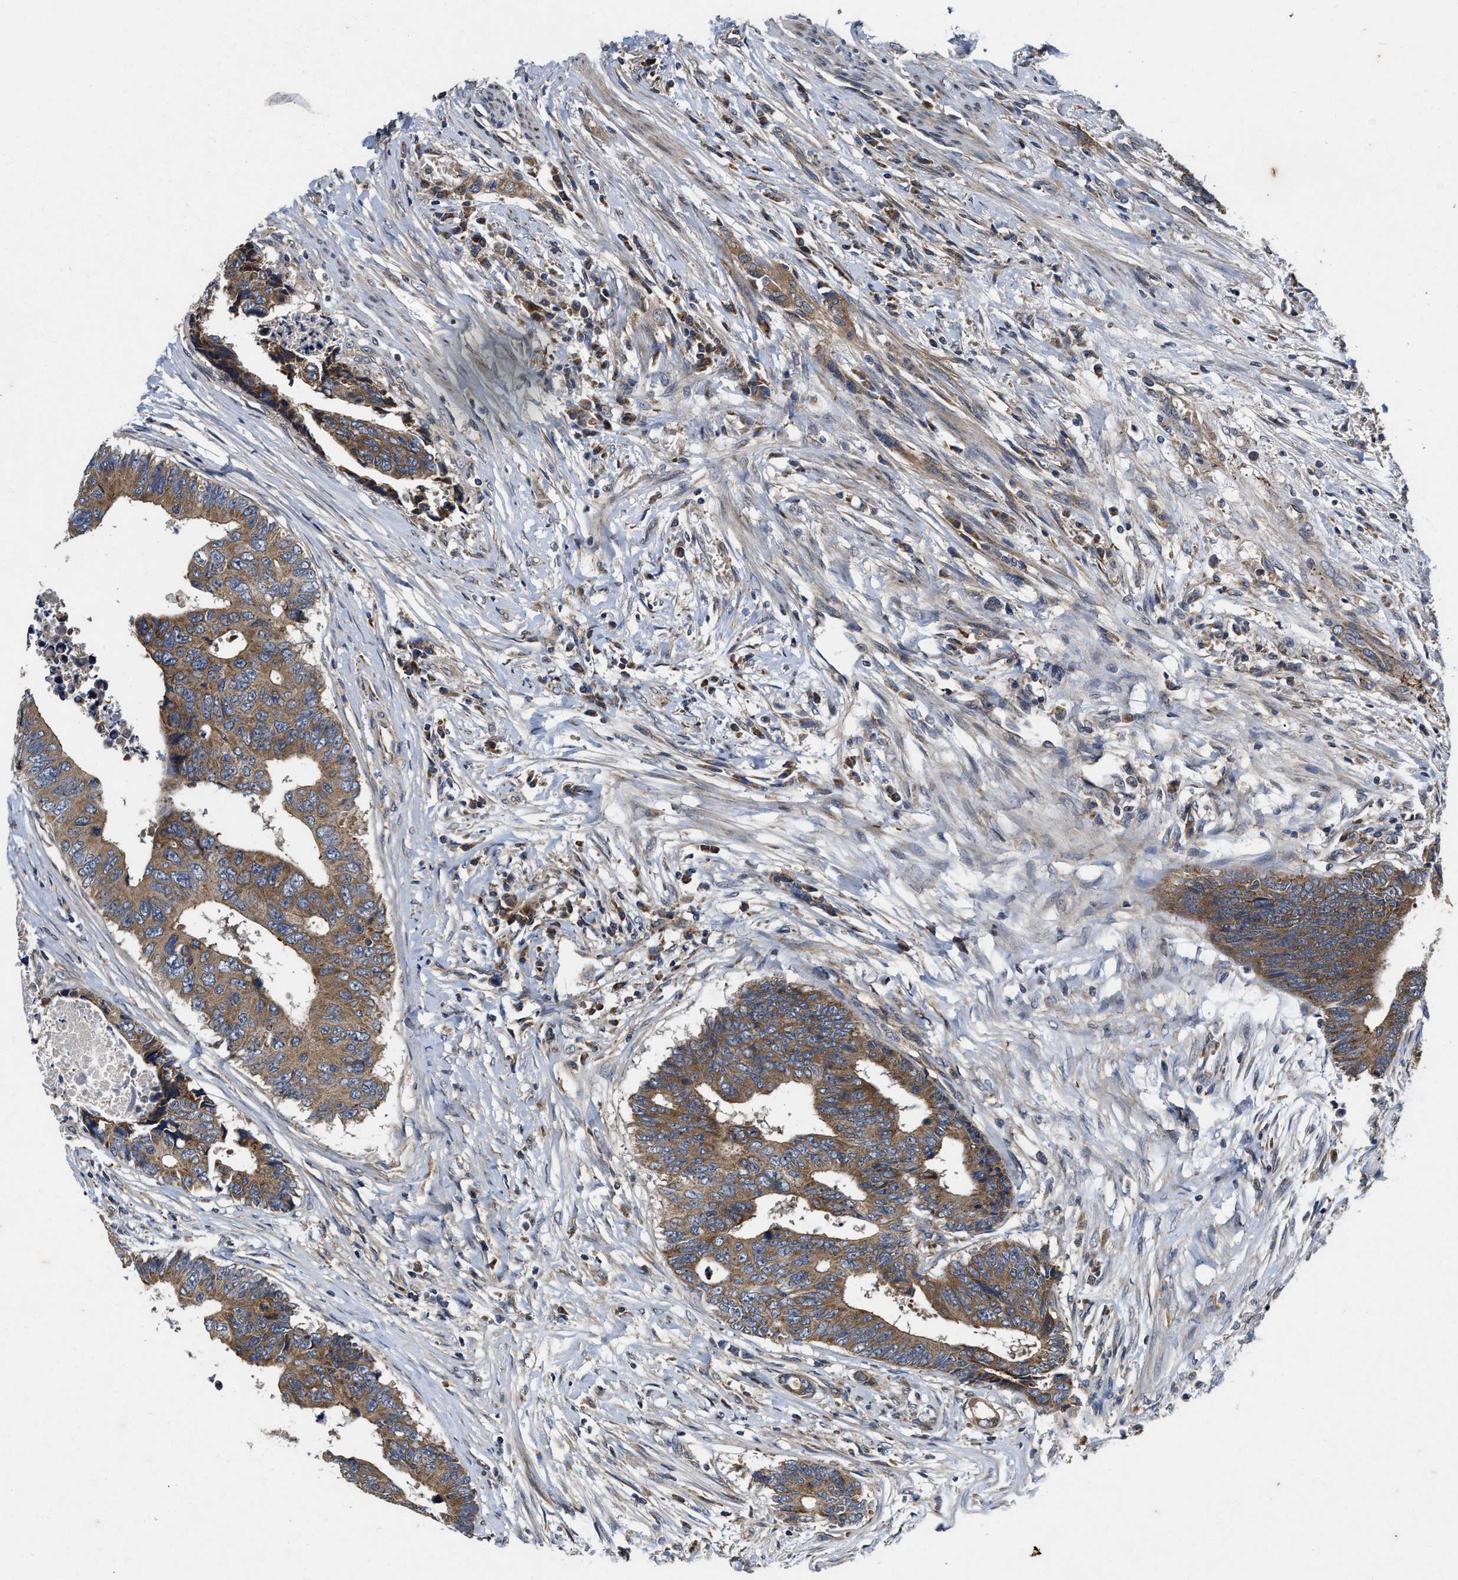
{"staining": {"intensity": "moderate", "quantity": ">75%", "location": "cytoplasmic/membranous"}, "tissue": "colorectal cancer", "cell_type": "Tumor cells", "image_type": "cancer", "snomed": [{"axis": "morphology", "description": "Adenocarcinoma, NOS"}, {"axis": "topography", "description": "Rectum"}], "caption": "An image showing moderate cytoplasmic/membranous staining in about >75% of tumor cells in colorectal cancer (adenocarcinoma), as visualized by brown immunohistochemical staining.", "gene": "EFNA4", "patient": {"sex": "male", "age": 84}}